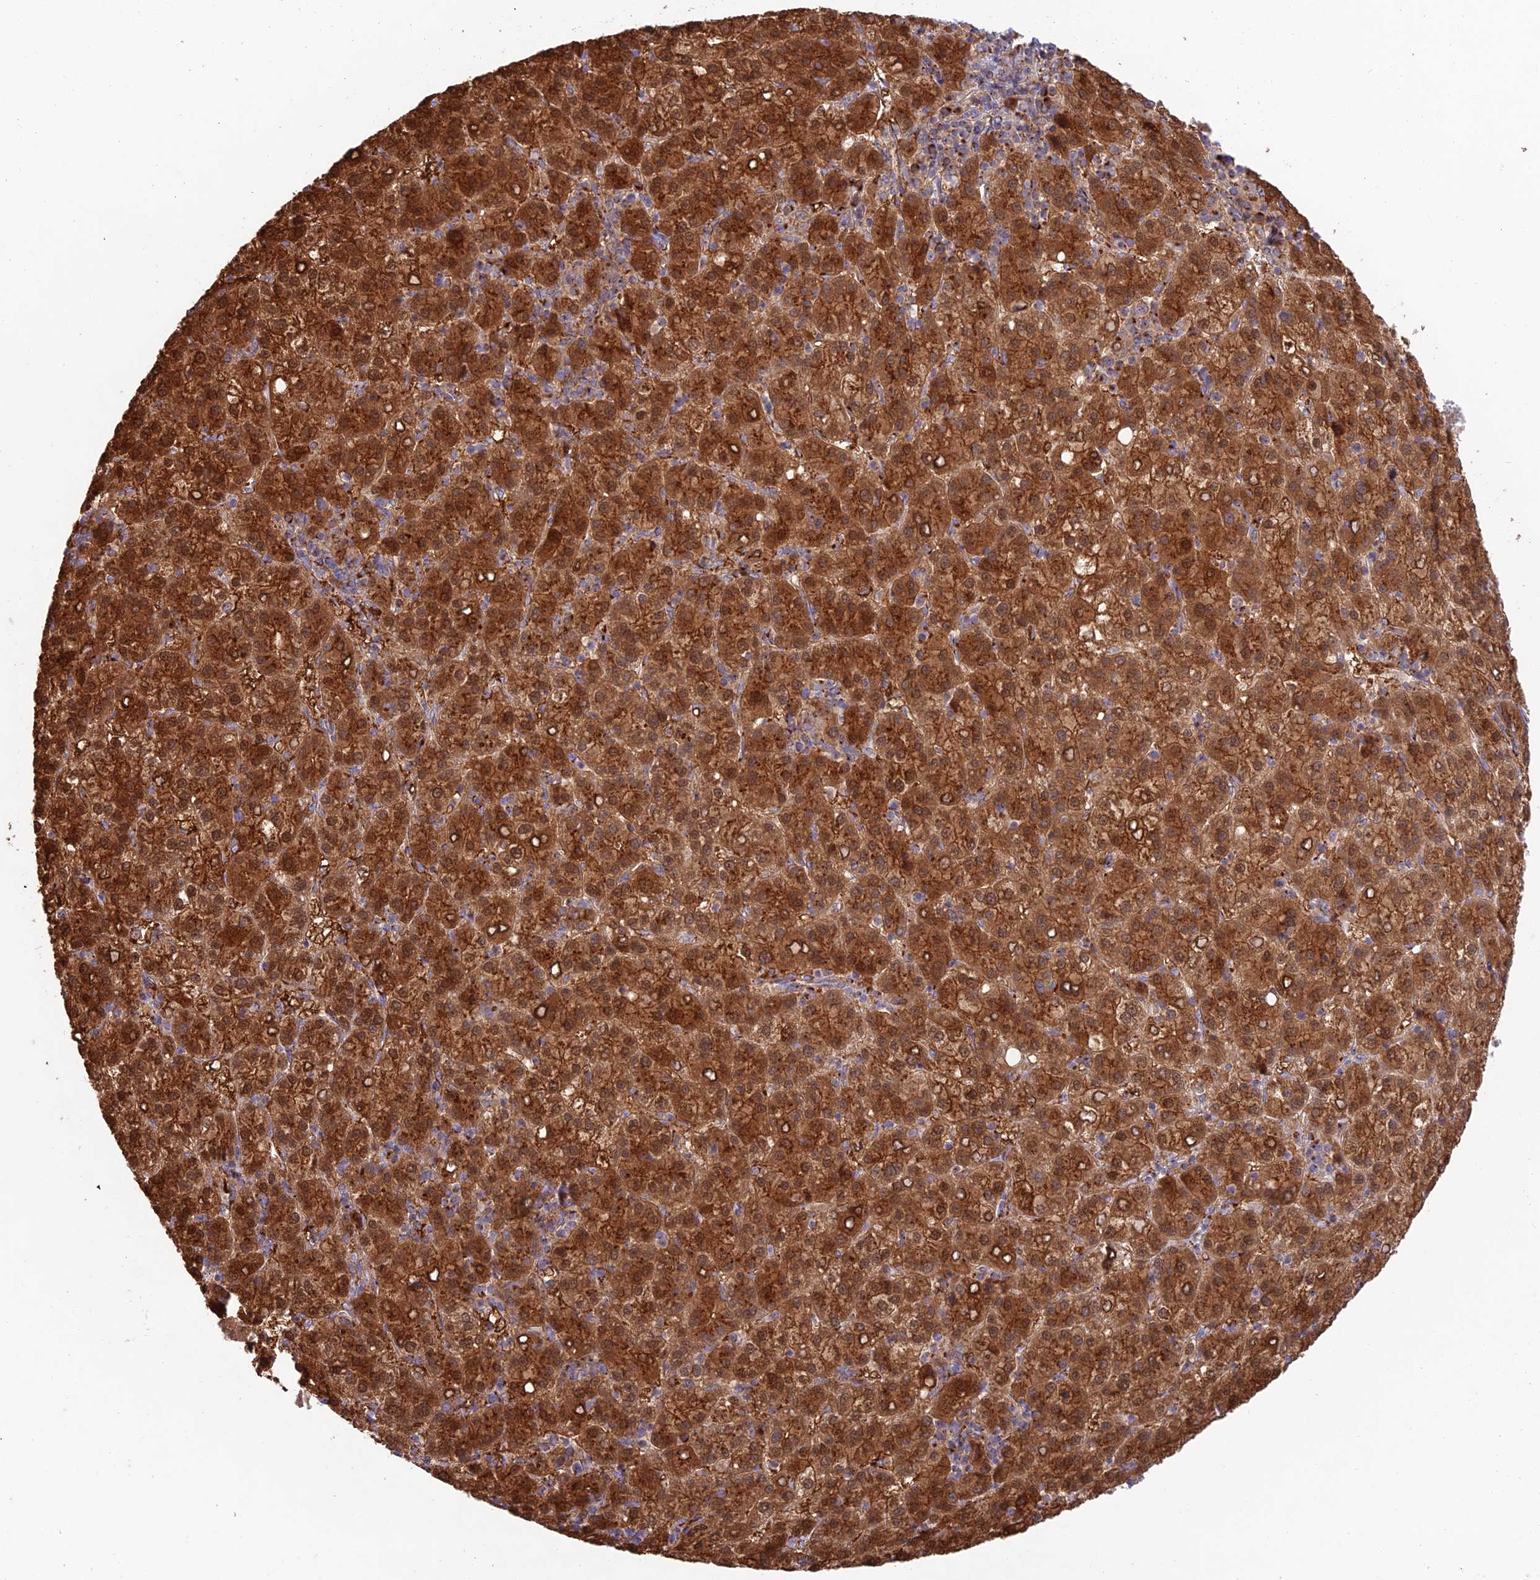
{"staining": {"intensity": "strong", "quantity": ">75%", "location": "cytoplasmic/membranous"}, "tissue": "liver cancer", "cell_type": "Tumor cells", "image_type": "cancer", "snomed": [{"axis": "morphology", "description": "Carcinoma, Hepatocellular, NOS"}, {"axis": "topography", "description": "Liver"}], "caption": "Protein positivity by immunohistochemistry (IHC) shows strong cytoplasmic/membranous expression in approximately >75% of tumor cells in liver cancer (hepatocellular carcinoma).", "gene": "GOLGA3", "patient": {"sex": "female", "age": 58}}